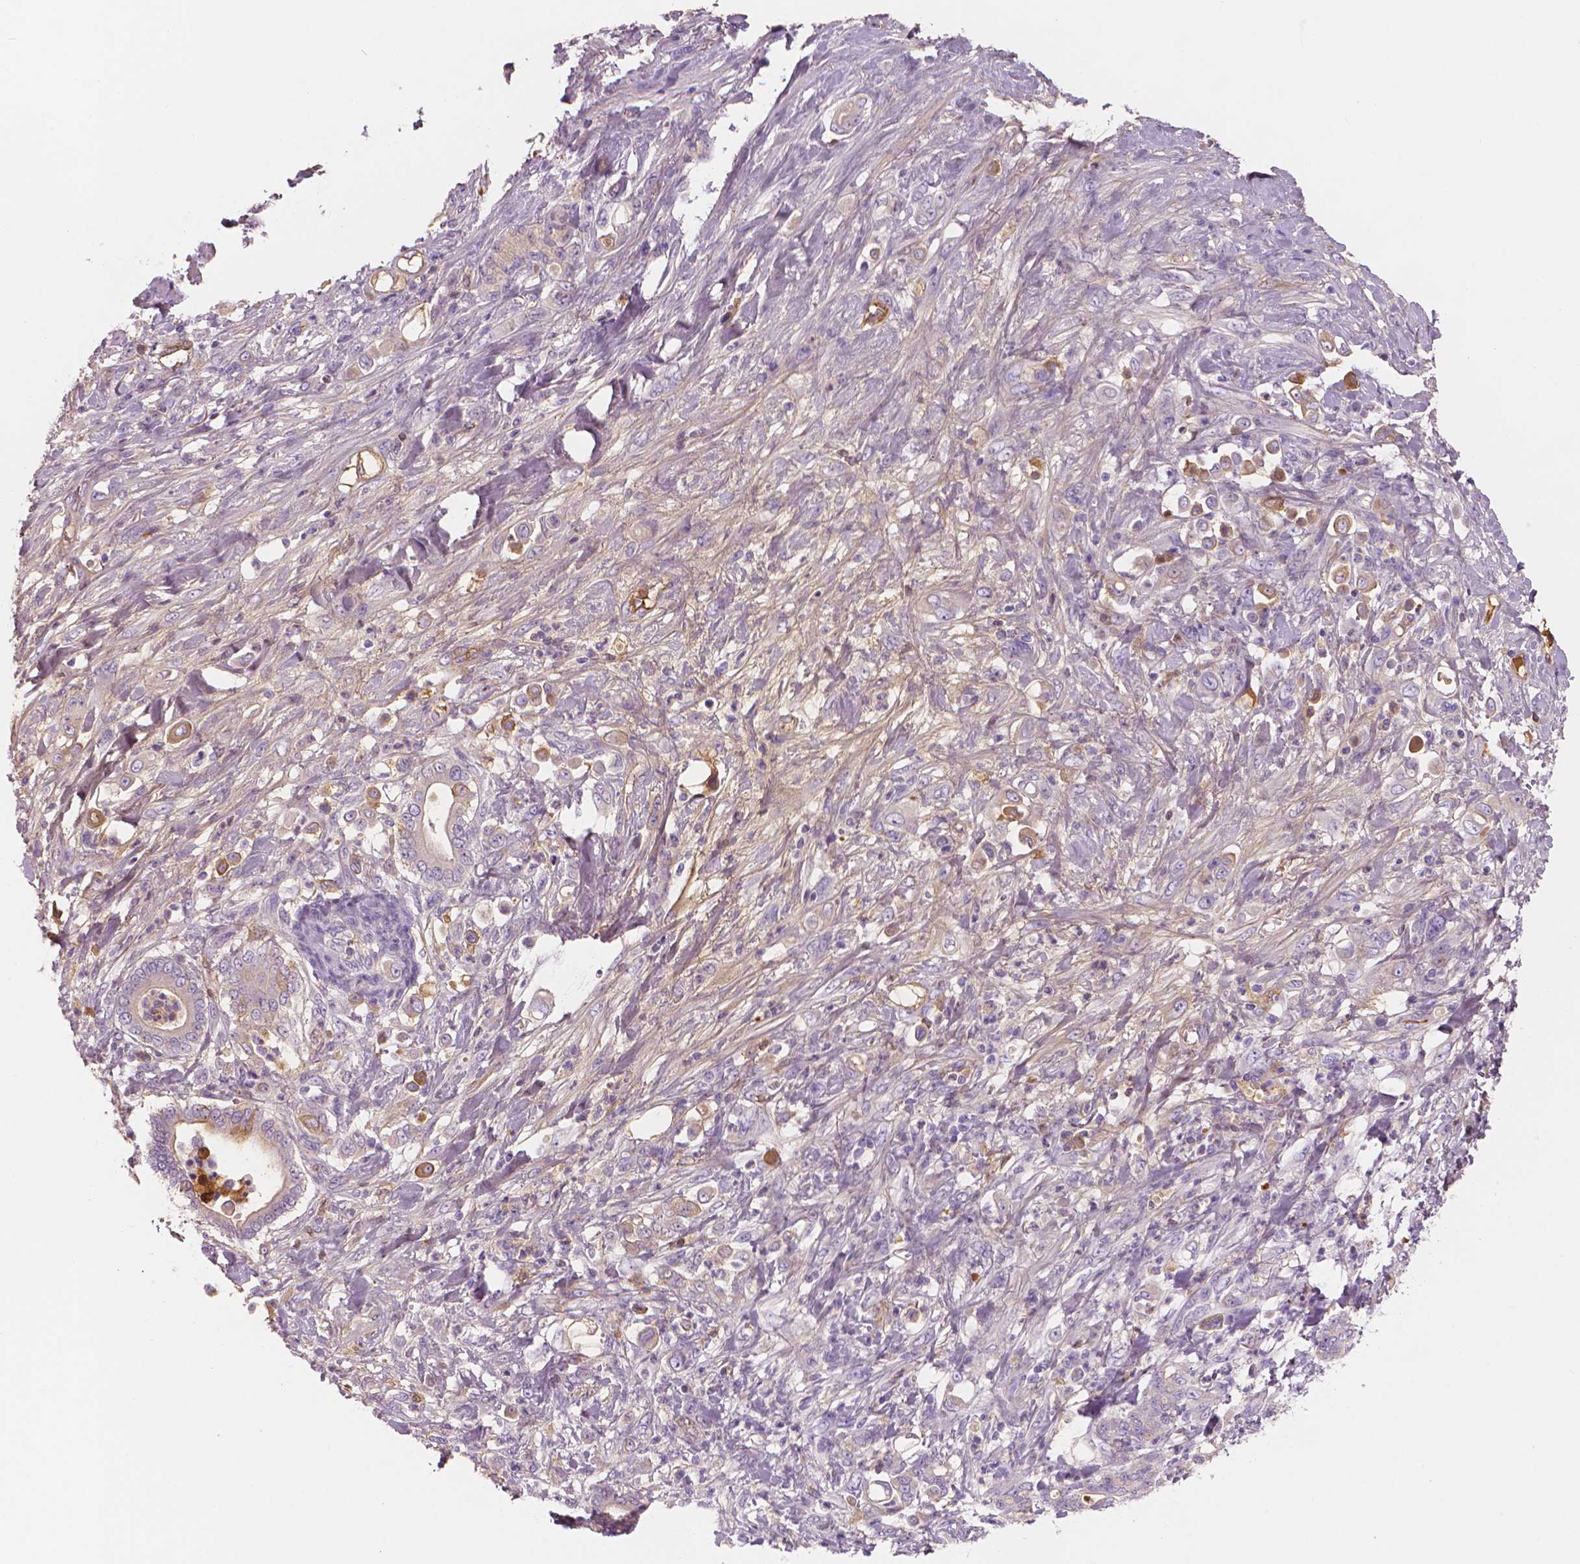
{"staining": {"intensity": "negative", "quantity": "none", "location": "none"}, "tissue": "stomach cancer", "cell_type": "Tumor cells", "image_type": "cancer", "snomed": [{"axis": "morphology", "description": "Adenocarcinoma, NOS"}, {"axis": "topography", "description": "Stomach"}], "caption": "Tumor cells show no significant staining in stomach cancer.", "gene": "APOA4", "patient": {"sex": "female", "age": 79}}